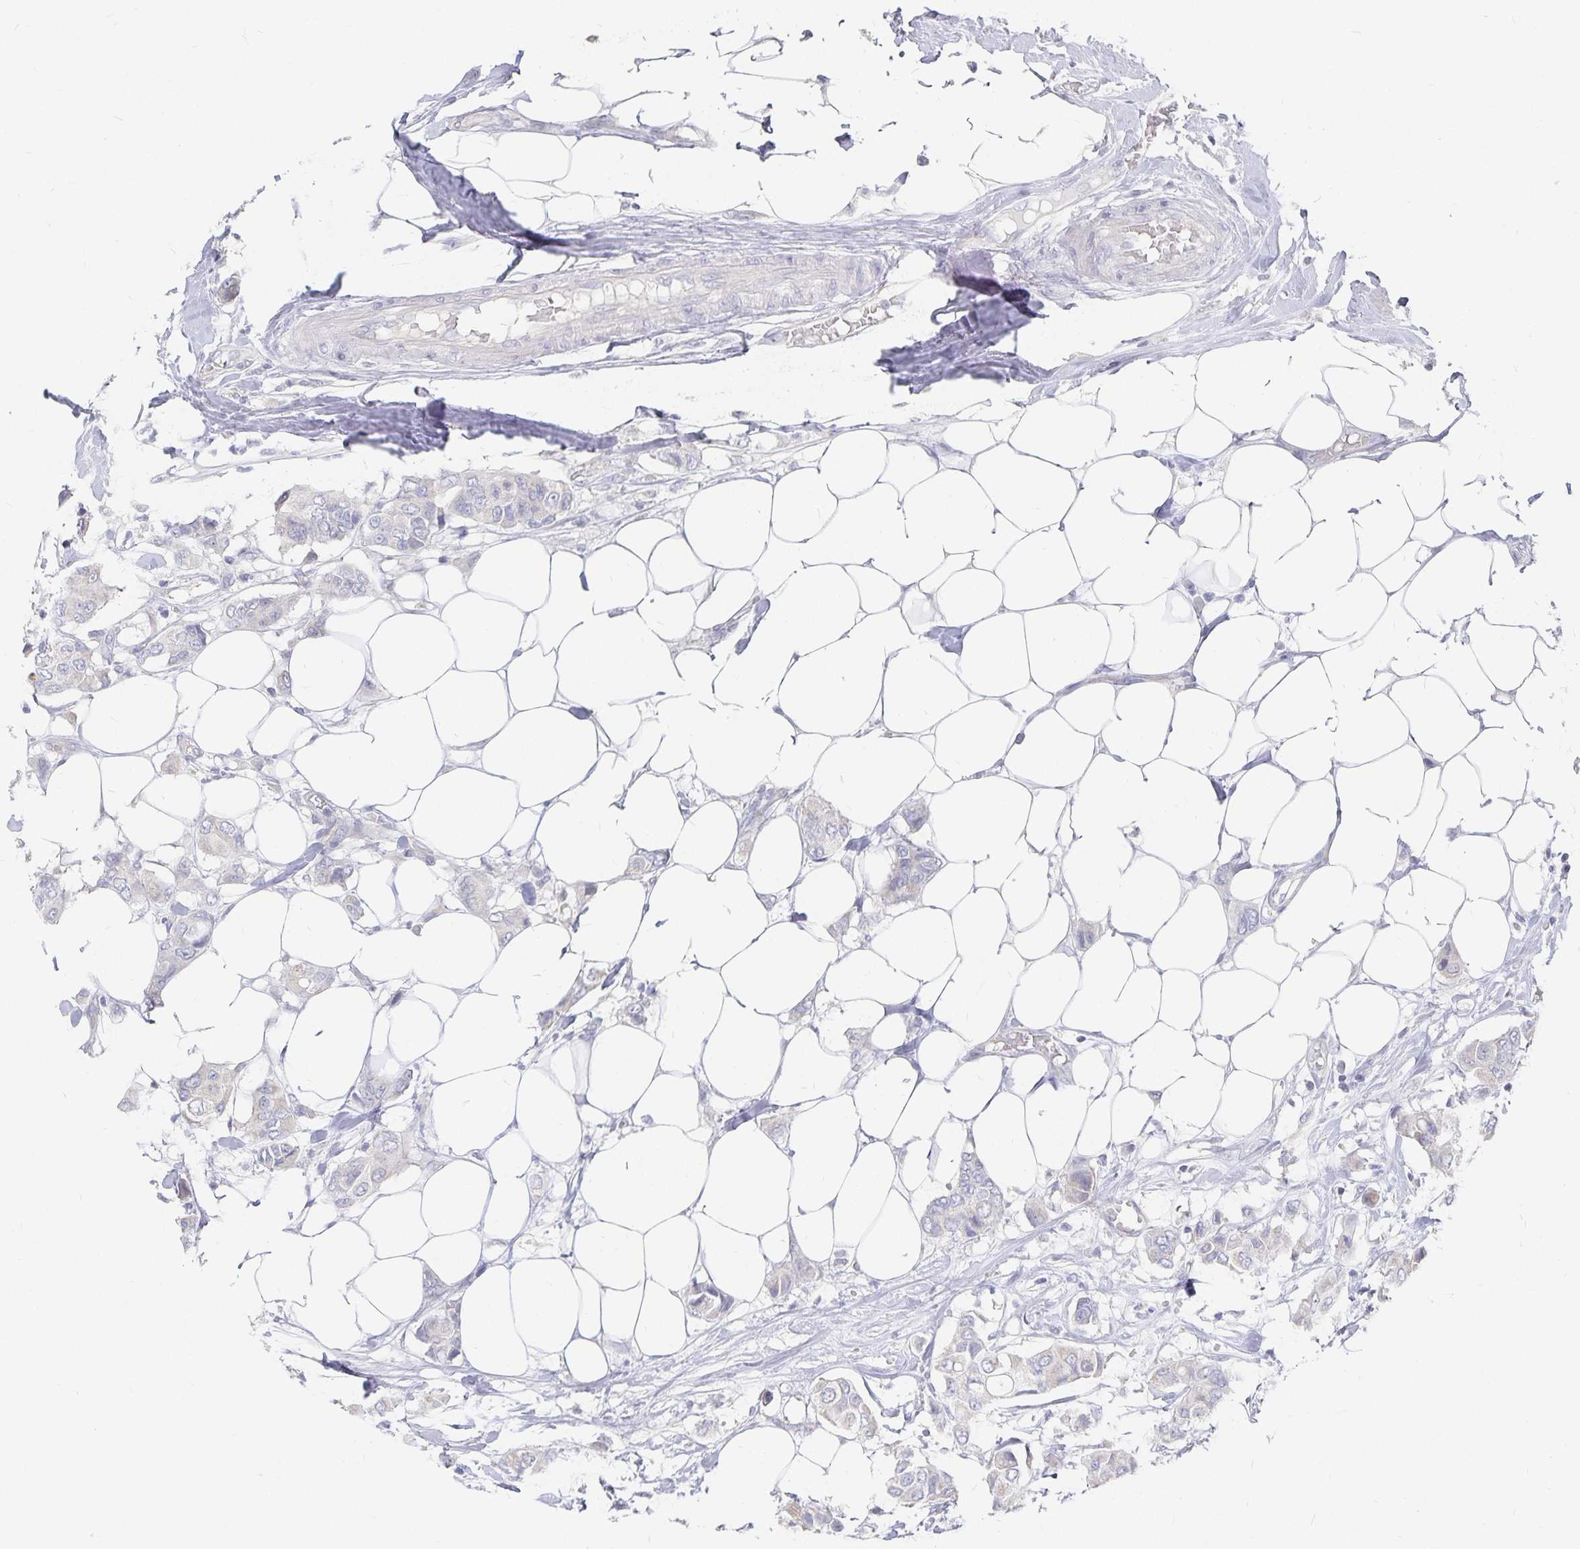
{"staining": {"intensity": "negative", "quantity": "none", "location": "none"}, "tissue": "breast cancer", "cell_type": "Tumor cells", "image_type": "cancer", "snomed": [{"axis": "morphology", "description": "Lobular carcinoma"}, {"axis": "topography", "description": "Breast"}], "caption": "A histopathology image of human breast lobular carcinoma is negative for staining in tumor cells.", "gene": "DNAH9", "patient": {"sex": "female", "age": 51}}